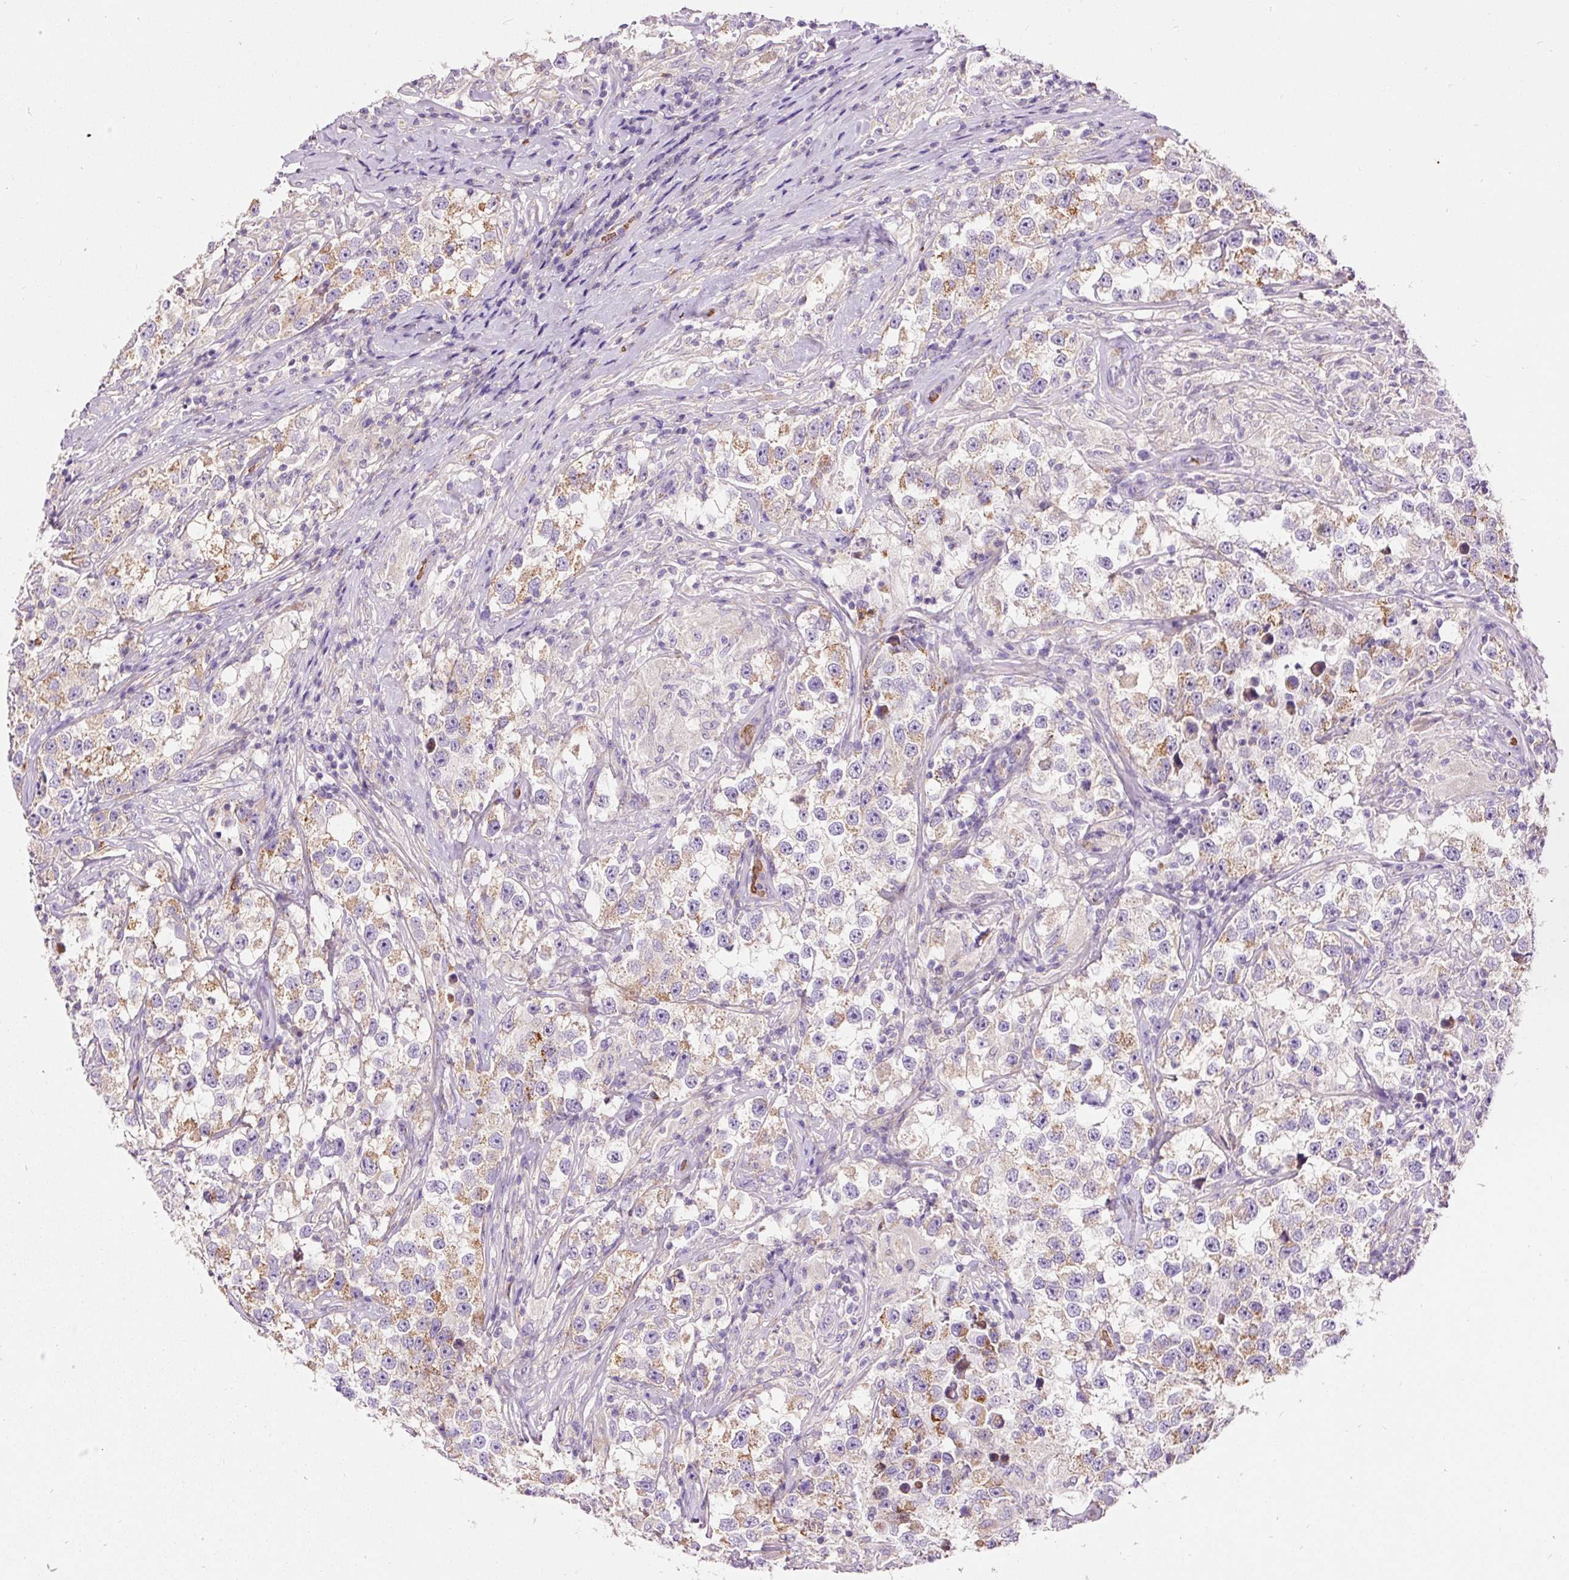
{"staining": {"intensity": "moderate", "quantity": "25%-75%", "location": "cytoplasmic/membranous"}, "tissue": "testis cancer", "cell_type": "Tumor cells", "image_type": "cancer", "snomed": [{"axis": "morphology", "description": "Seminoma, NOS"}, {"axis": "topography", "description": "Testis"}], "caption": "Testis seminoma tissue displays moderate cytoplasmic/membranous expression in about 25%-75% of tumor cells, visualized by immunohistochemistry.", "gene": "PRRC2A", "patient": {"sex": "male", "age": 46}}